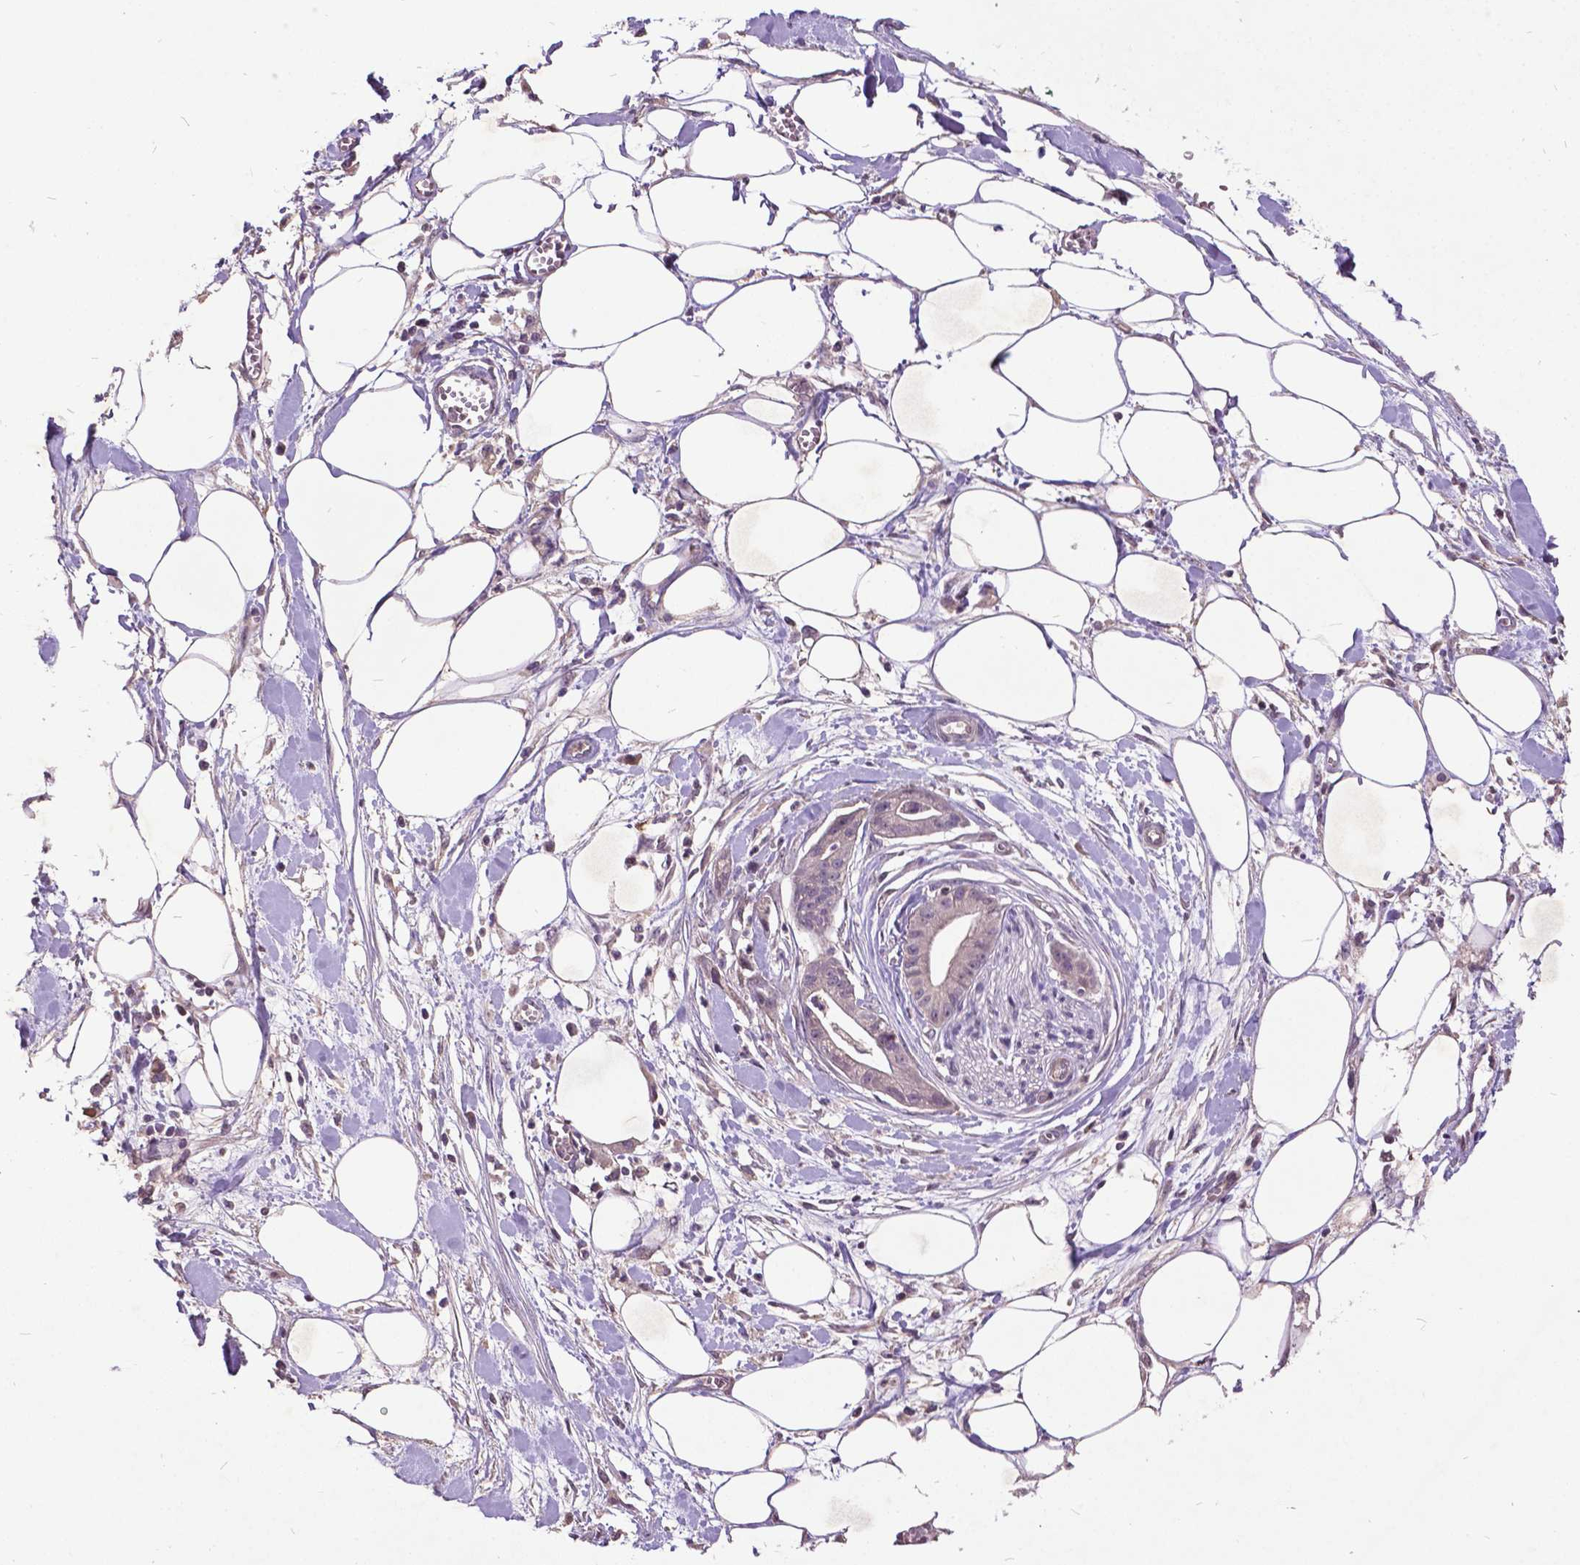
{"staining": {"intensity": "negative", "quantity": "none", "location": "none"}, "tissue": "pancreatic cancer", "cell_type": "Tumor cells", "image_type": "cancer", "snomed": [{"axis": "morphology", "description": "Normal tissue, NOS"}, {"axis": "morphology", "description": "Adenocarcinoma, NOS"}, {"axis": "topography", "description": "Lymph node"}, {"axis": "topography", "description": "Pancreas"}], "caption": "Histopathology image shows no significant protein positivity in tumor cells of pancreatic cancer (adenocarcinoma). The staining is performed using DAB (3,3'-diaminobenzidine) brown chromogen with nuclei counter-stained in using hematoxylin.", "gene": "AP1S3", "patient": {"sex": "female", "age": 58}}